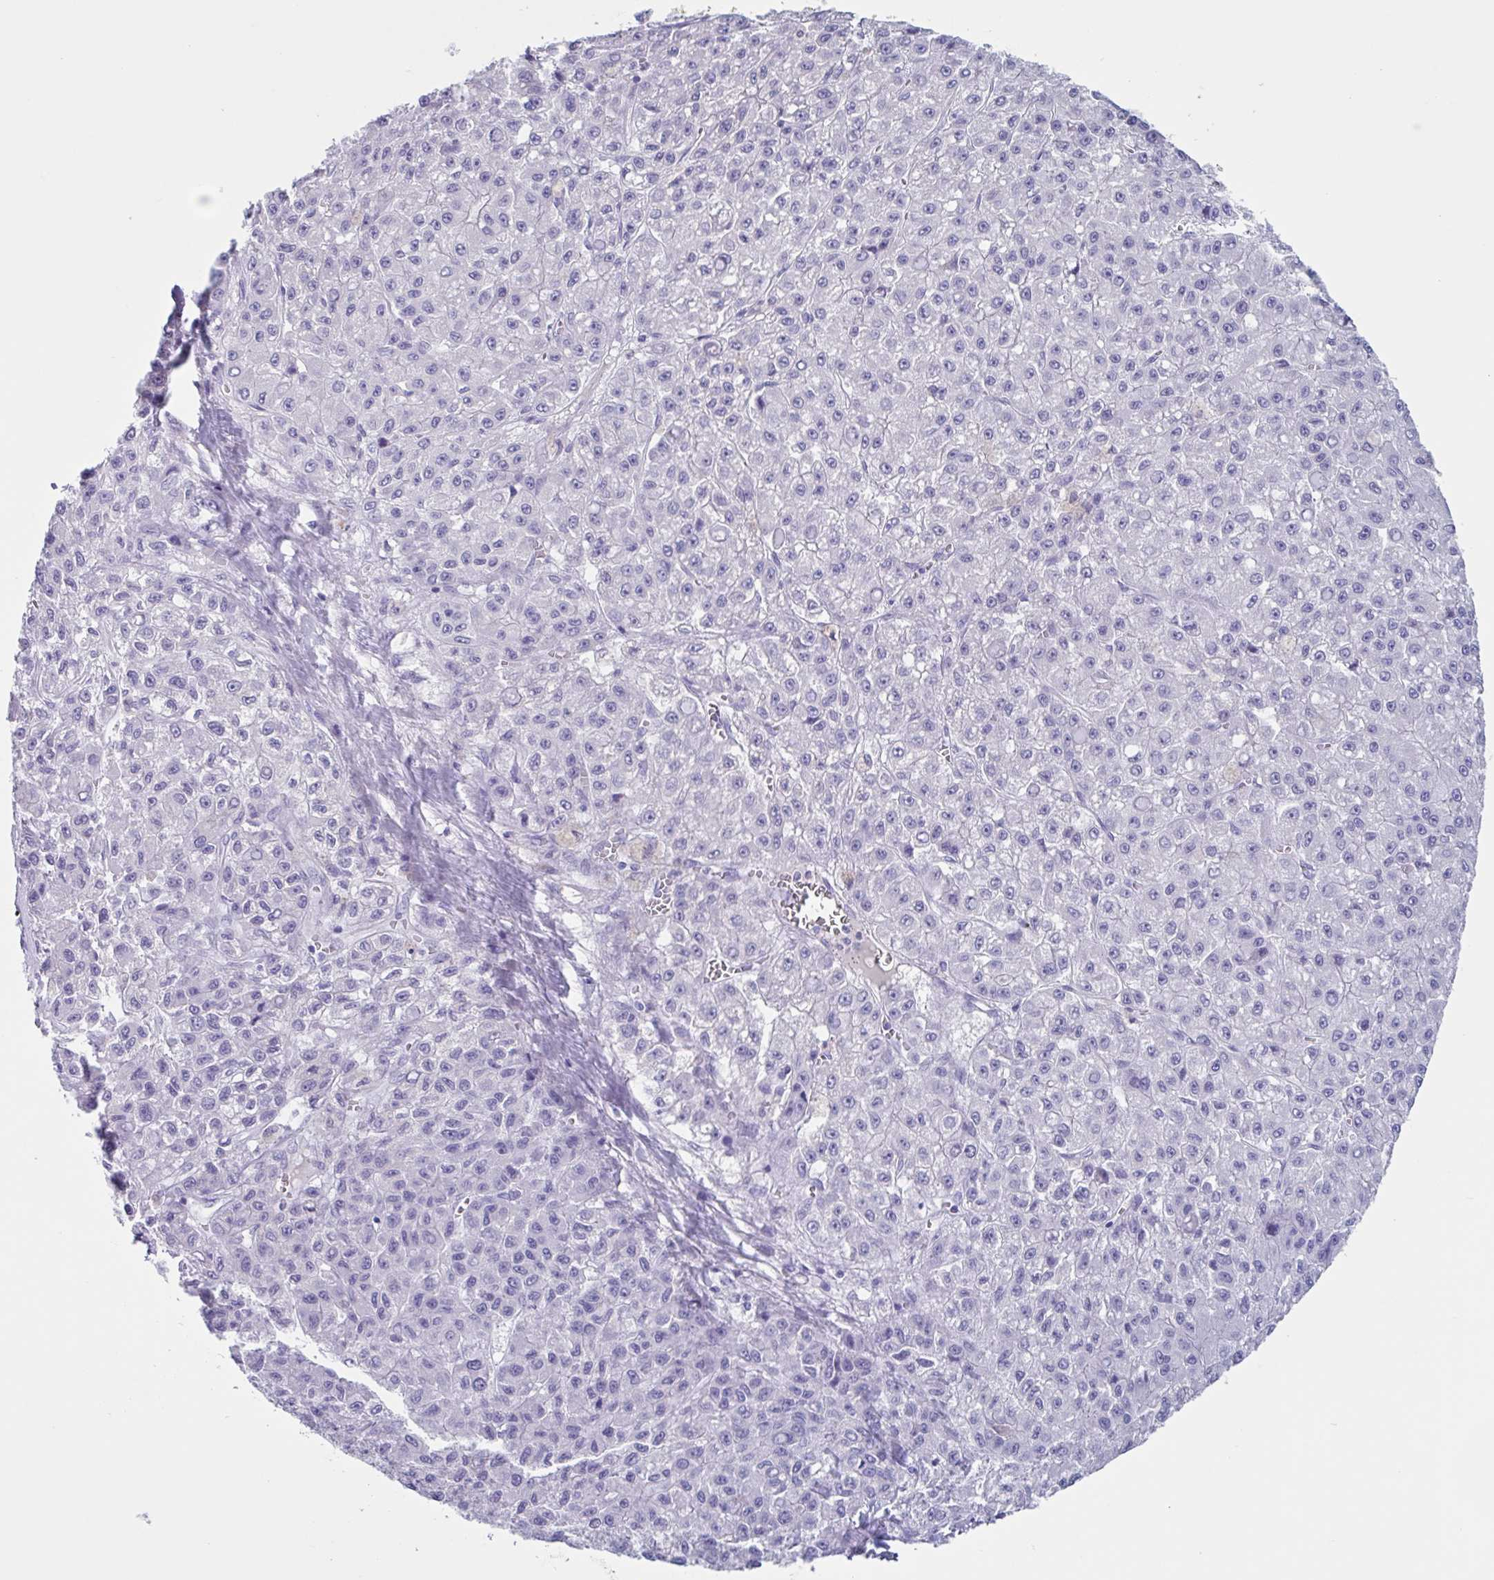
{"staining": {"intensity": "negative", "quantity": "none", "location": "none"}, "tissue": "liver cancer", "cell_type": "Tumor cells", "image_type": "cancer", "snomed": [{"axis": "morphology", "description": "Carcinoma, Hepatocellular, NOS"}, {"axis": "topography", "description": "Liver"}], "caption": "Immunohistochemistry of liver hepatocellular carcinoma exhibits no positivity in tumor cells.", "gene": "USP35", "patient": {"sex": "male", "age": 70}}